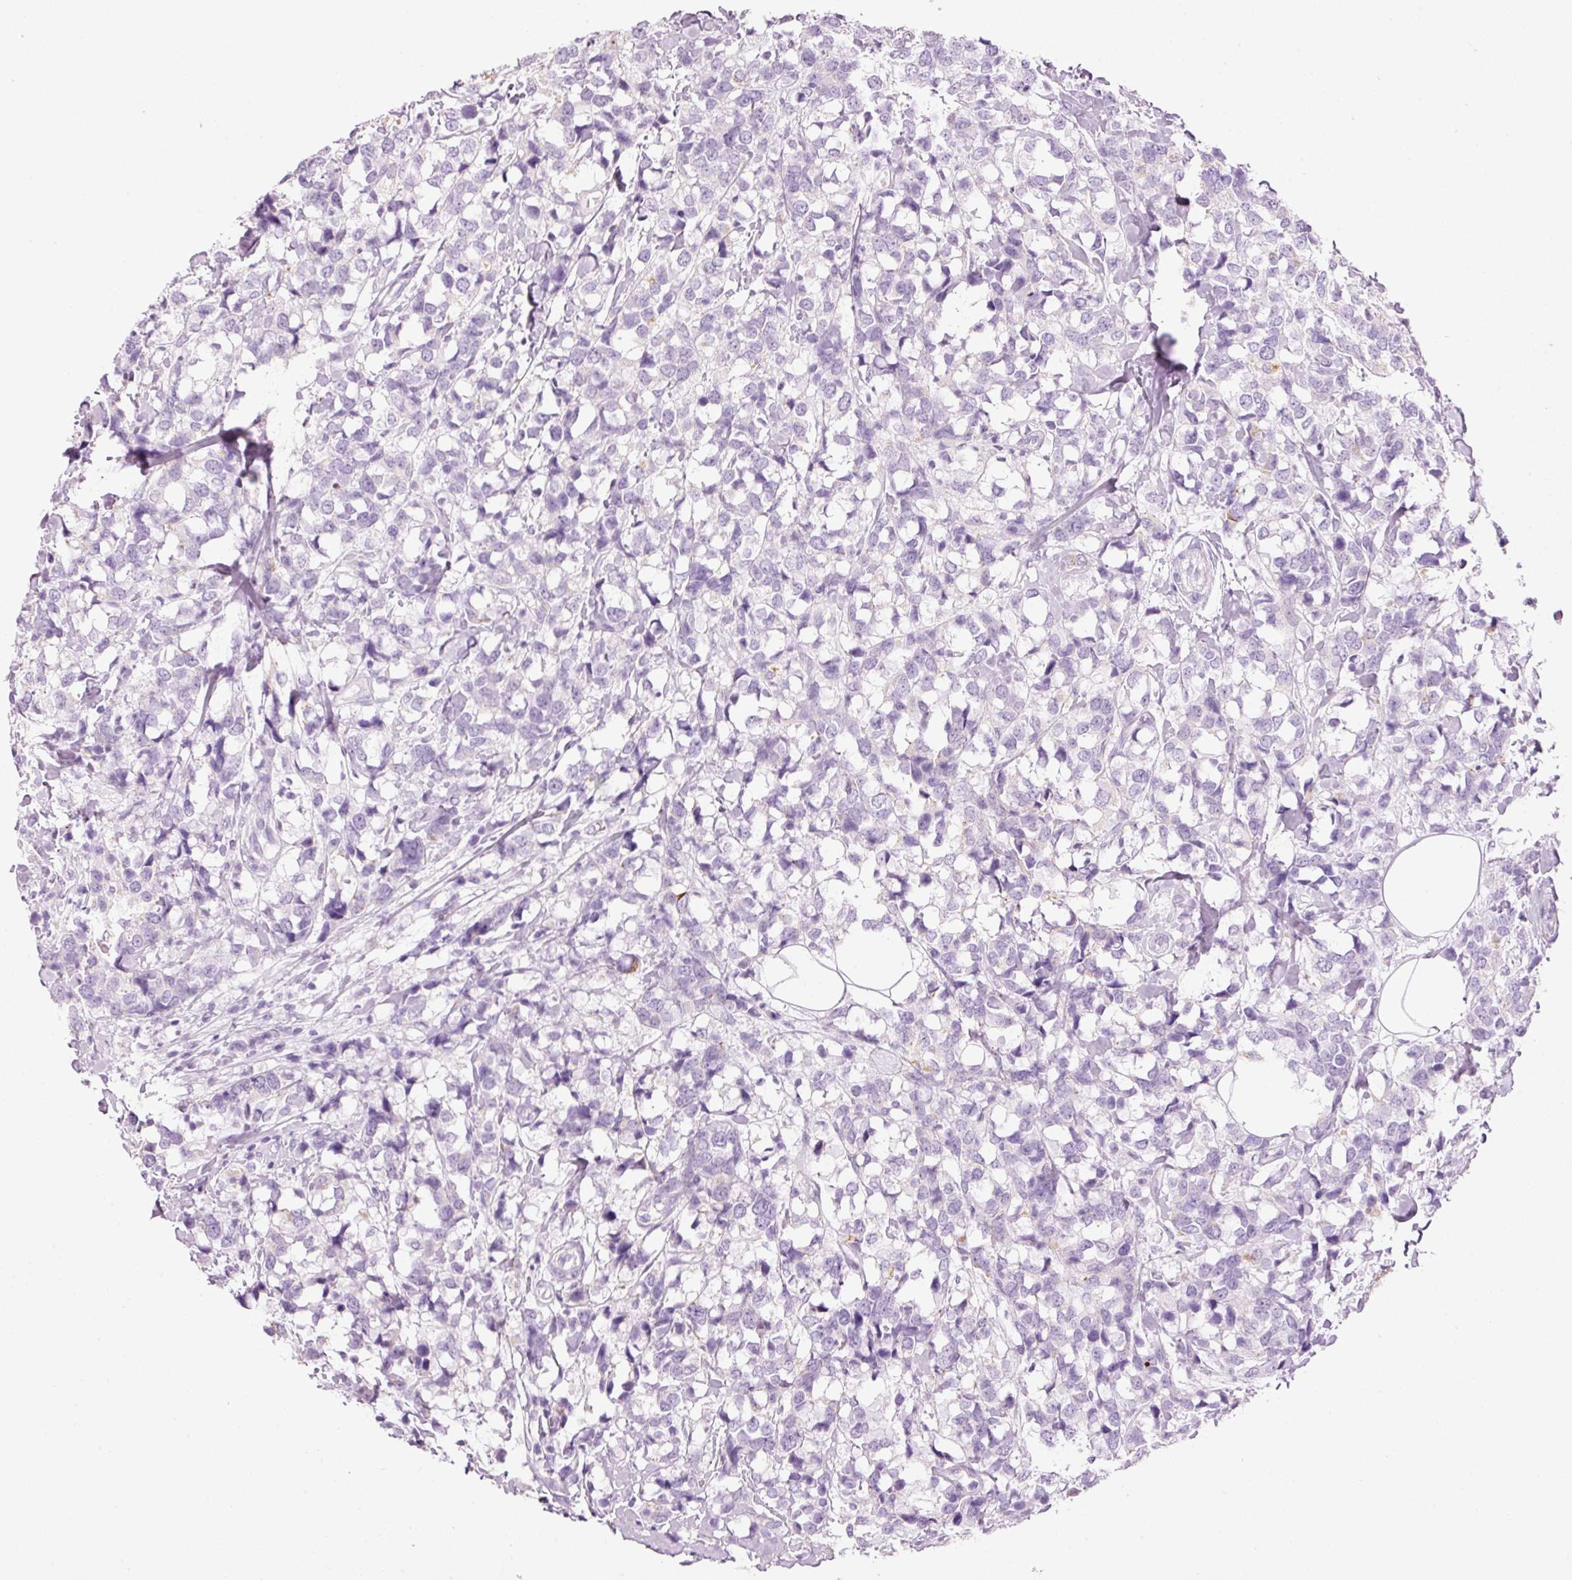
{"staining": {"intensity": "negative", "quantity": "none", "location": "none"}, "tissue": "breast cancer", "cell_type": "Tumor cells", "image_type": "cancer", "snomed": [{"axis": "morphology", "description": "Lobular carcinoma"}, {"axis": "topography", "description": "Breast"}], "caption": "Immunohistochemistry (IHC) image of neoplastic tissue: lobular carcinoma (breast) stained with DAB demonstrates no significant protein expression in tumor cells. Brightfield microscopy of IHC stained with DAB (brown) and hematoxylin (blue), captured at high magnification.", "gene": "CARD16", "patient": {"sex": "female", "age": 59}}